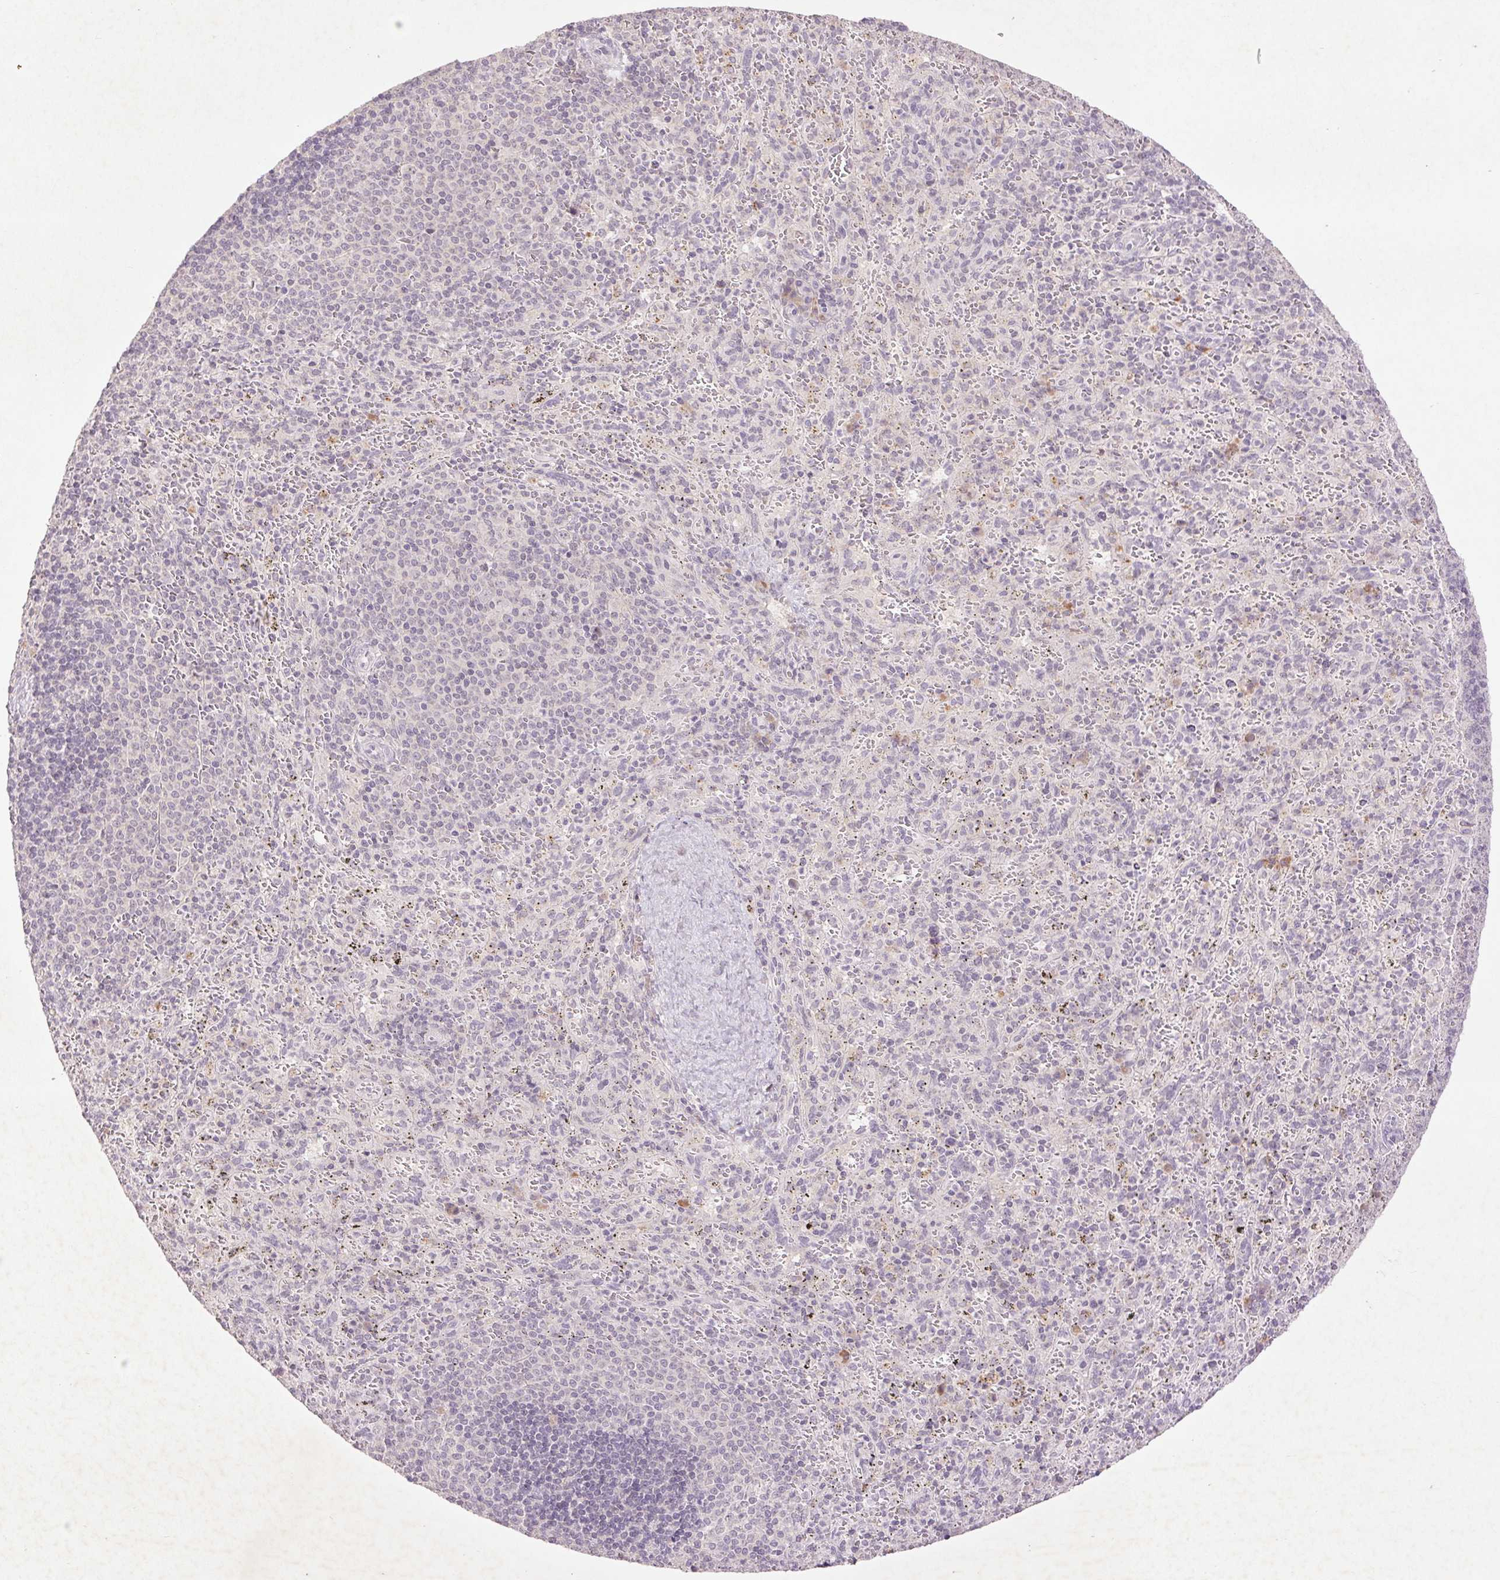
{"staining": {"intensity": "negative", "quantity": "none", "location": "none"}, "tissue": "spleen", "cell_type": "Cells in red pulp", "image_type": "normal", "snomed": [{"axis": "morphology", "description": "Normal tissue, NOS"}, {"axis": "topography", "description": "Spleen"}], "caption": "Spleen stained for a protein using IHC exhibits no positivity cells in red pulp.", "gene": "FAM168B", "patient": {"sex": "male", "age": 57}}